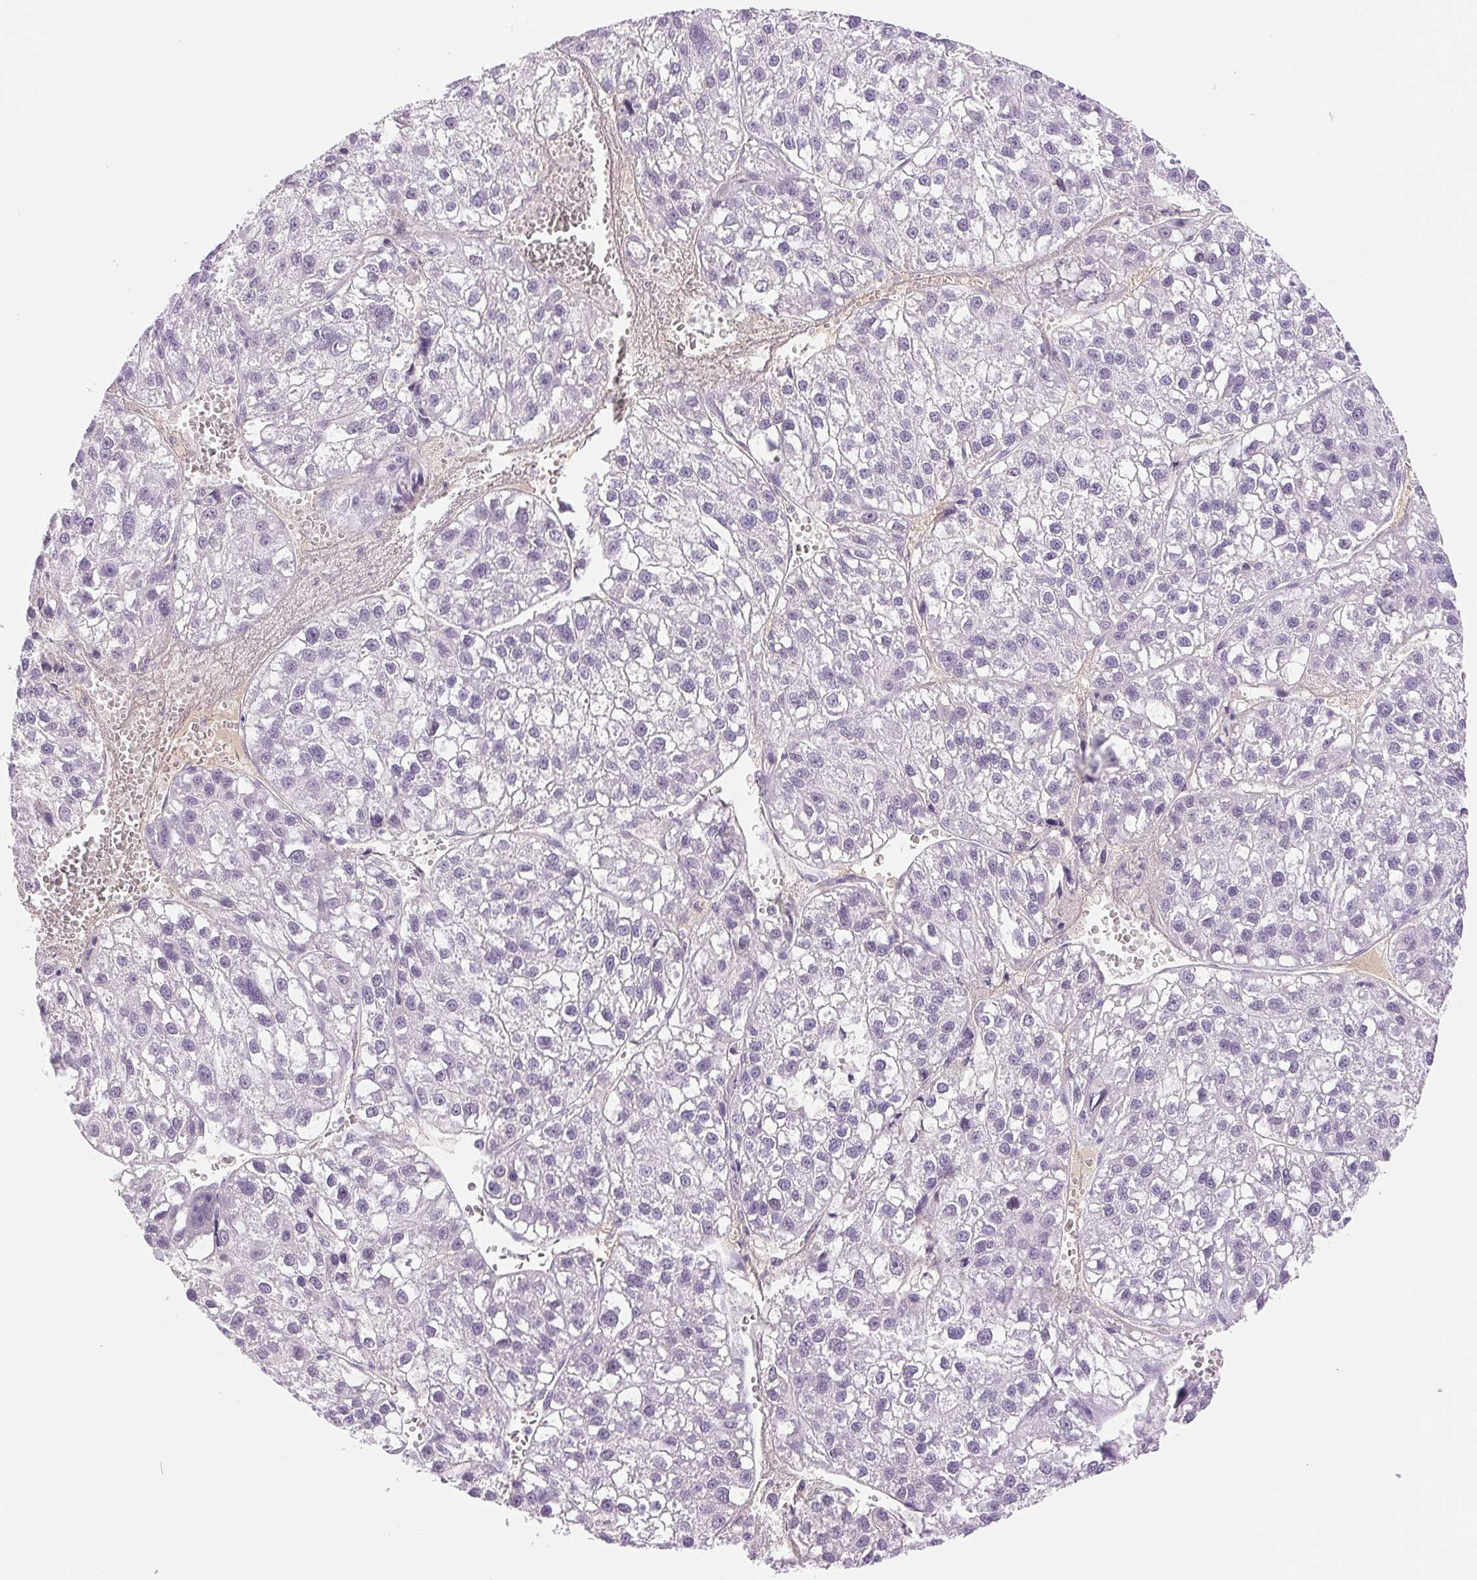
{"staining": {"intensity": "negative", "quantity": "none", "location": "none"}, "tissue": "liver cancer", "cell_type": "Tumor cells", "image_type": "cancer", "snomed": [{"axis": "morphology", "description": "Carcinoma, Hepatocellular, NOS"}, {"axis": "topography", "description": "Liver"}], "caption": "A high-resolution photomicrograph shows immunohistochemistry (IHC) staining of hepatocellular carcinoma (liver), which shows no significant expression in tumor cells. The staining is performed using DAB brown chromogen with nuclei counter-stained in using hematoxylin.", "gene": "IFIT1B", "patient": {"sex": "female", "age": 70}}